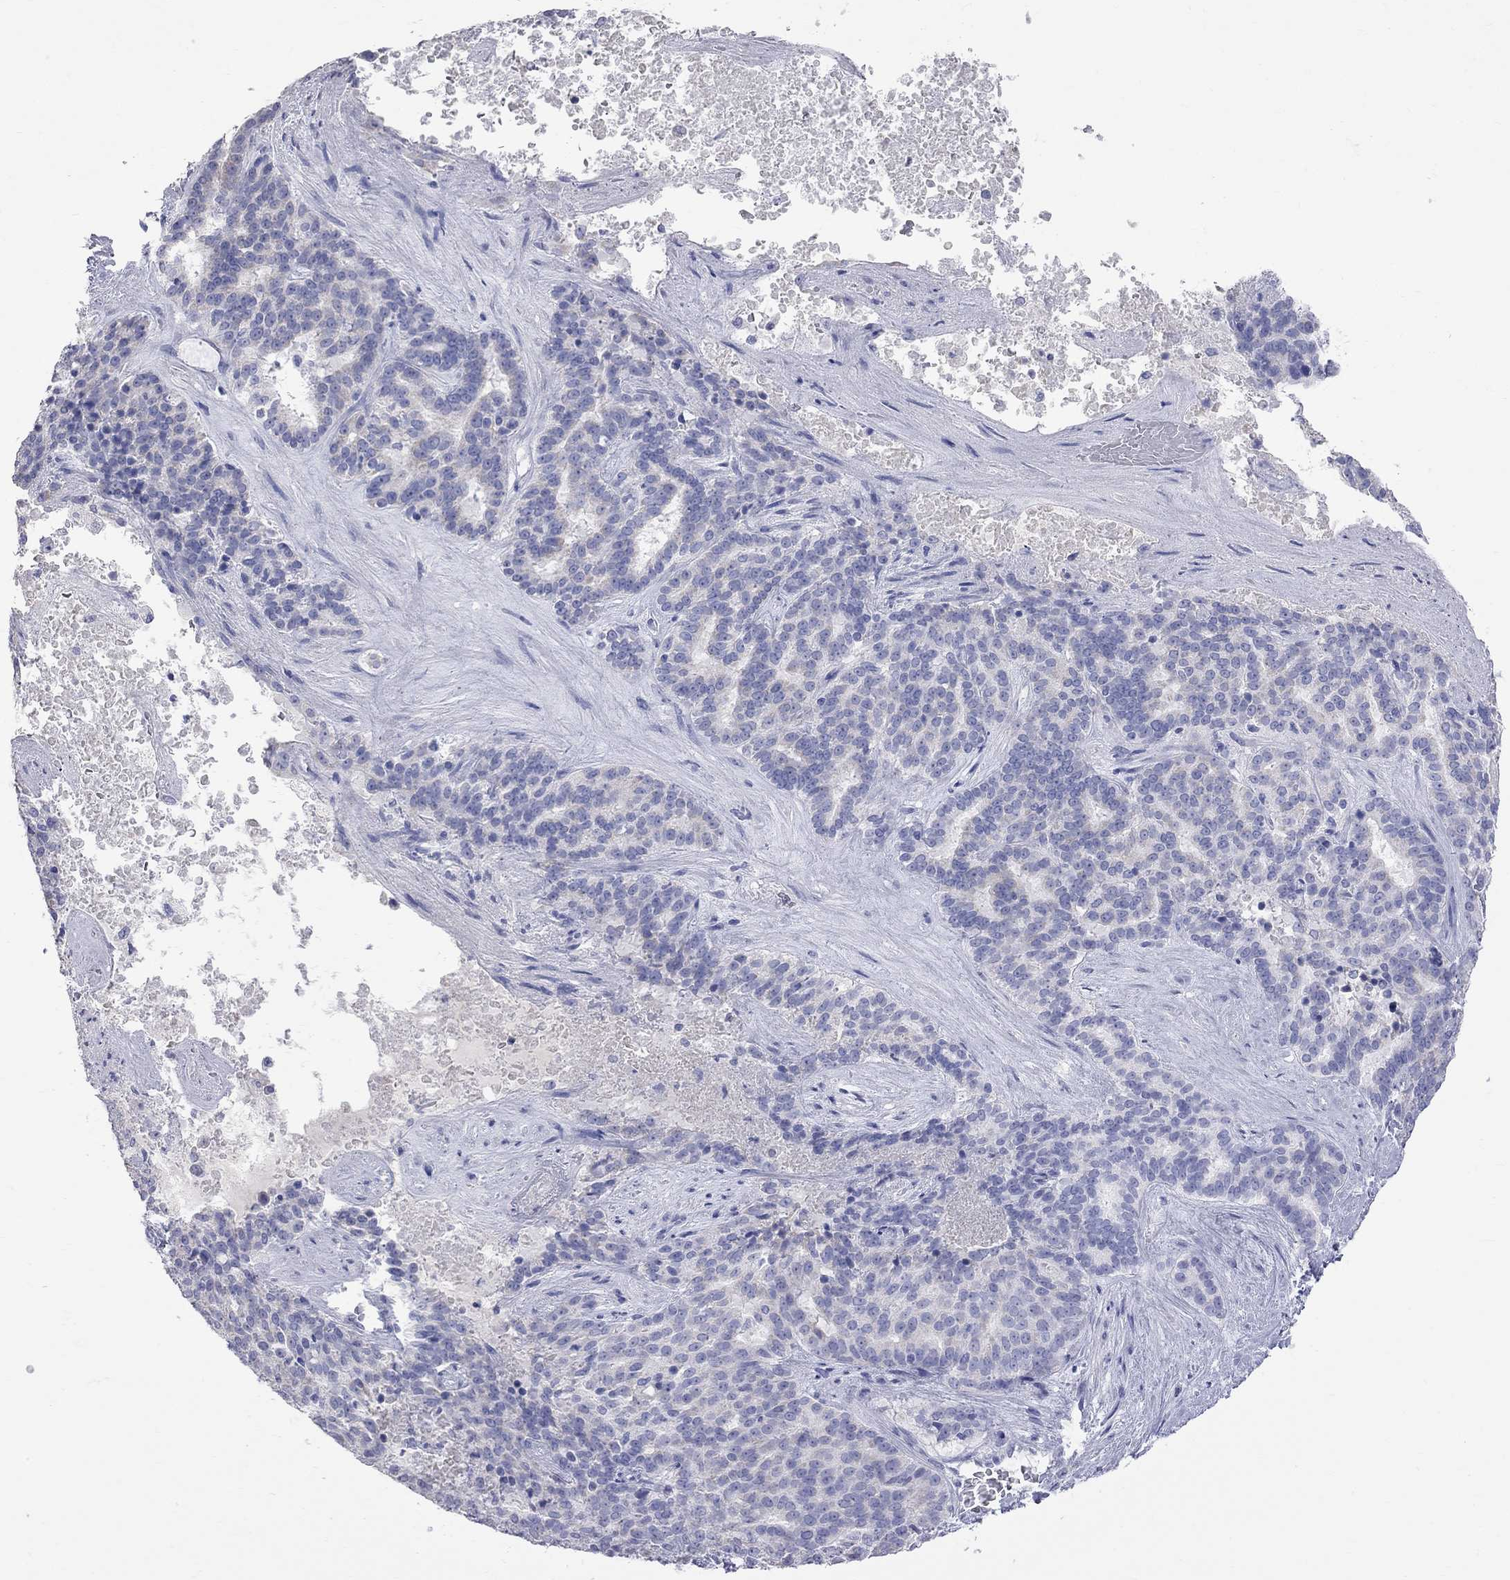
{"staining": {"intensity": "negative", "quantity": "none", "location": "none"}, "tissue": "liver cancer", "cell_type": "Tumor cells", "image_type": "cancer", "snomed": [{"axis": "morphology", "description": "Cholangiocarcinoma"}, {"axis": "topography", "description": "Liver"}], "caption": "Liver cancer was stained to show a protein in brown. There is no significant expression in tumor cells. (Brightfield microscopy of DAB immunohistochemistry (IHC) at high magnification).", "gene": "KCND2", "patient": {"sex": "female", "age": 47}}